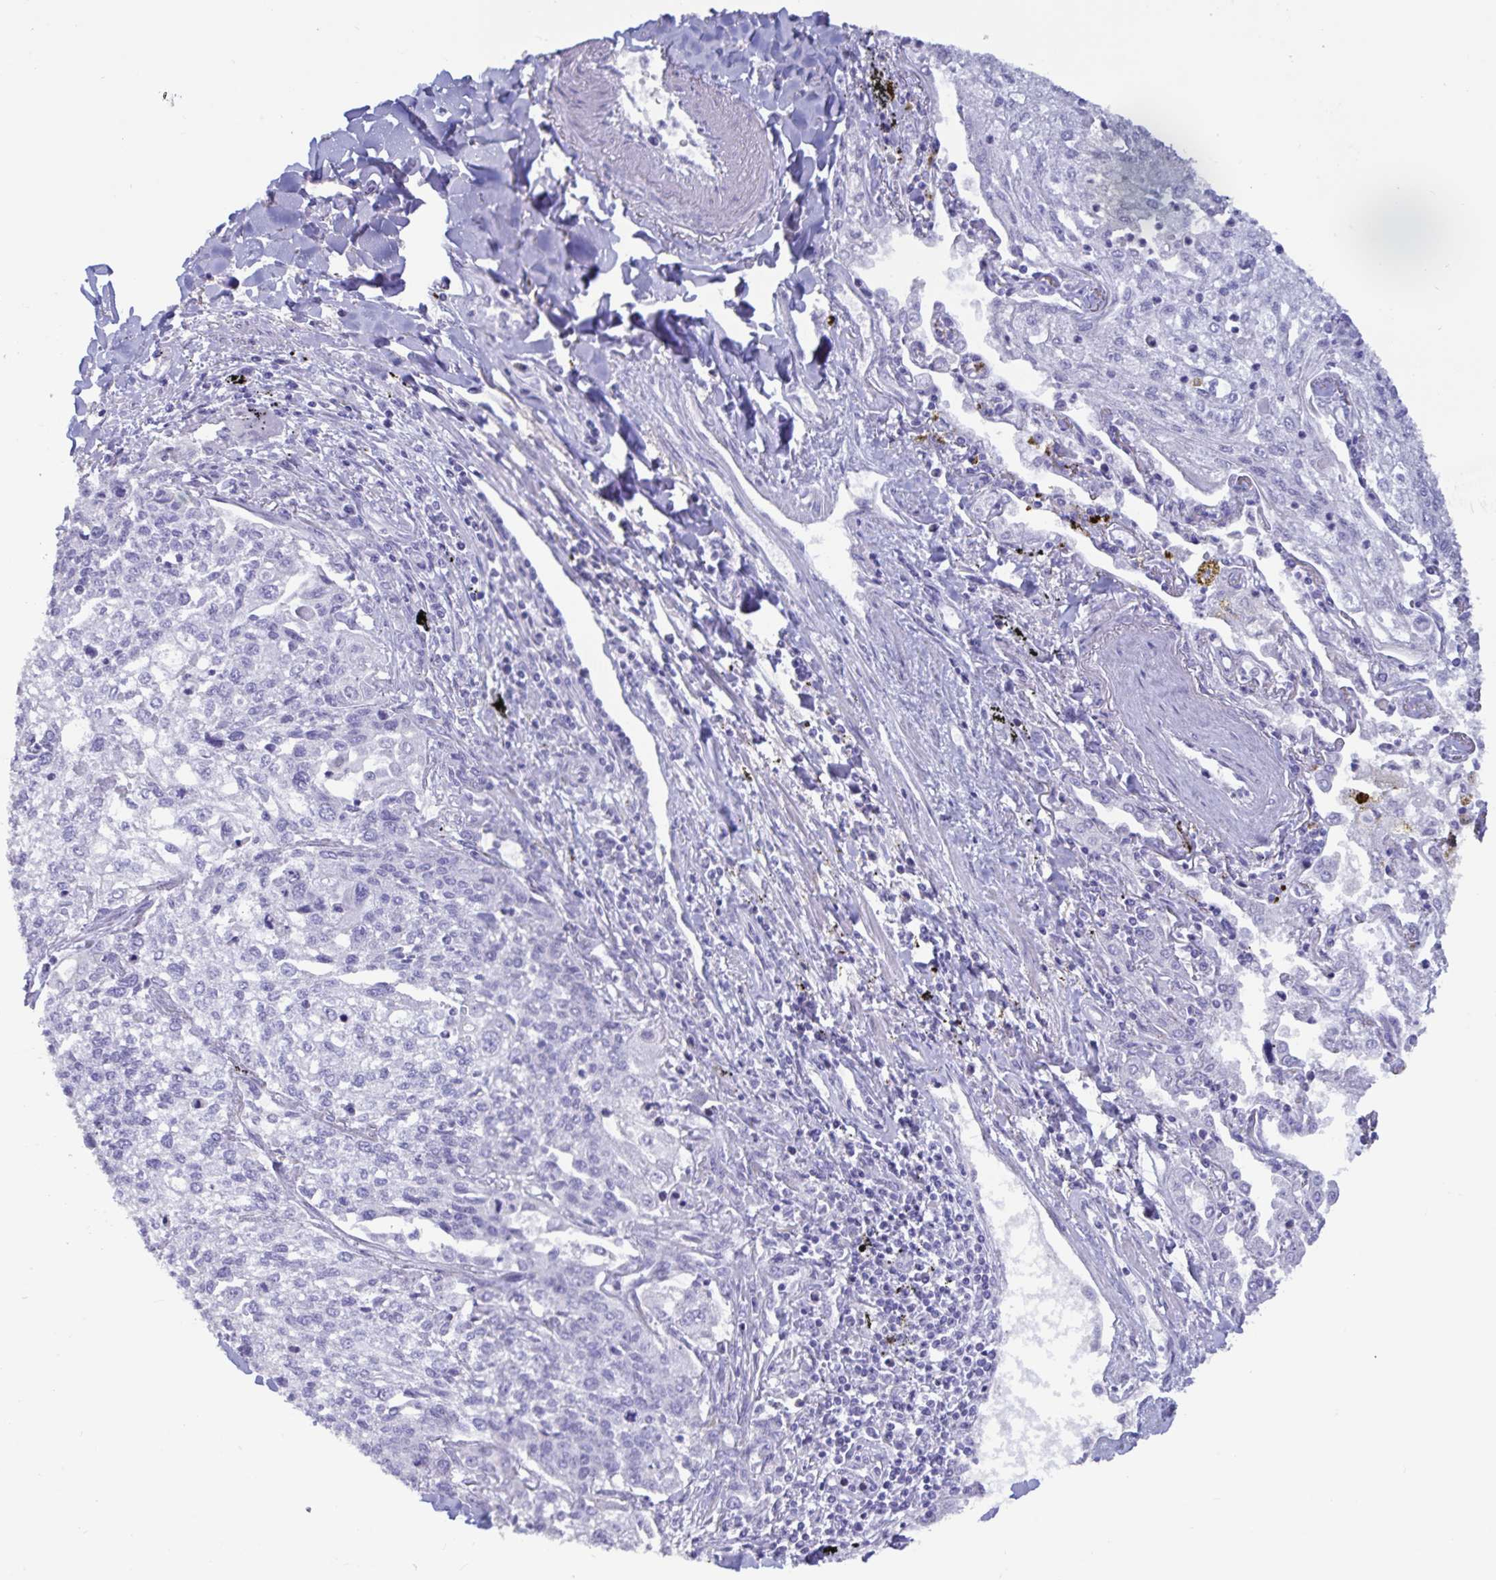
{"staining": {"intensity": "negative", "quantity": "none", "location": "none"}, "tissue": "lung cancer", "cell_type": "Tumor cells", "image_type": "cancer", "snomed": [{"axis": "morphology", "description": "Squamous cell carcinoma, NOS"}, {"axis": "topography", "description": "Lung"}], "caption": "Immunohistochemical staining of squamous cell carcinoma (lung) displays no significant staining in tumor cells.", "gene": "TNNC1", "patient": {"sex": "male", "age": 74}}